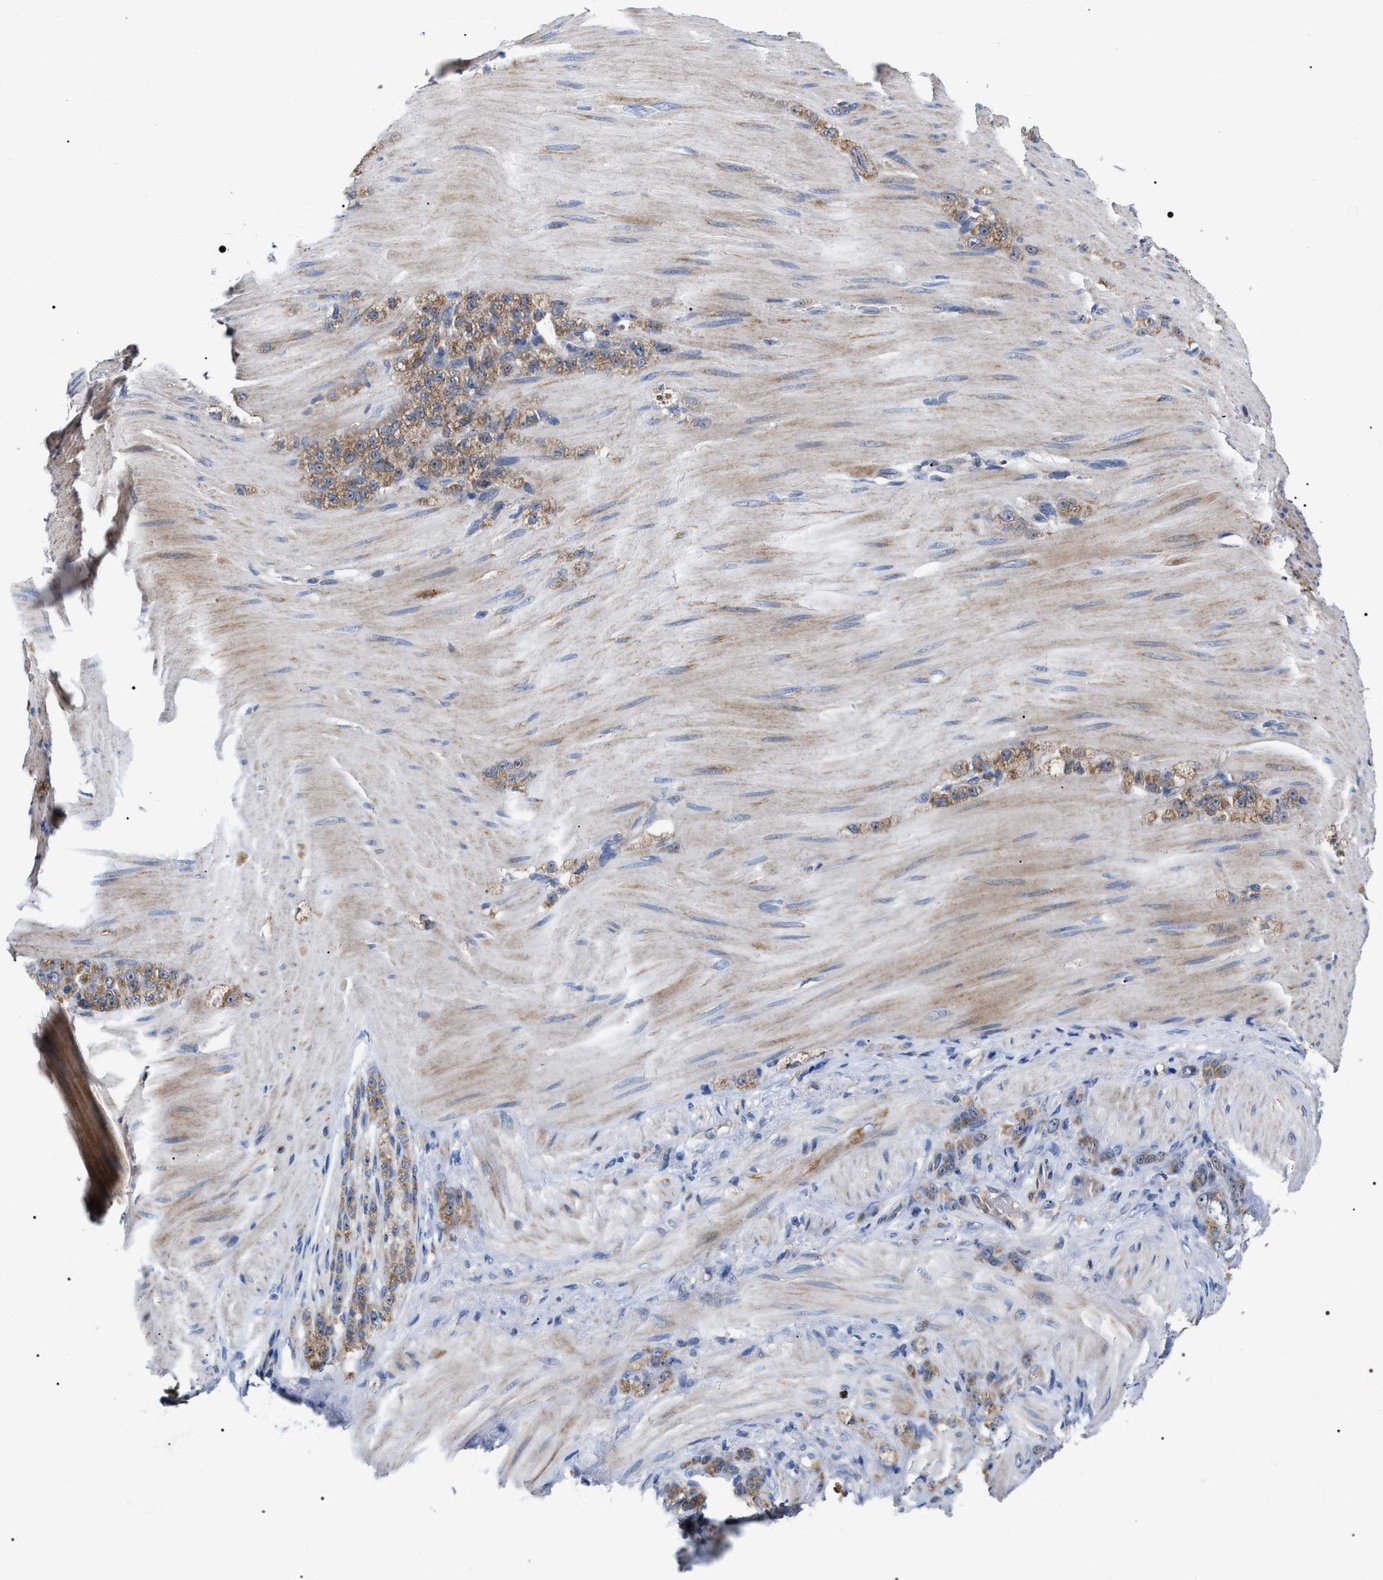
{"staining": {"intensity": "moderate", "quantity": ">75%", "location": "cytoplasmic/membranous"}, "tissue": "stomach cancer", "cell_type": "Tumor cells", "image_type": "cancer", "snomed": [{"axis": "morphology", "description": "Normal tissue, NOS"}, {"axis": "morphology", "description": "Adenocarcinoma, NOS"}, {"axis": "topography", "description": "Stomach"}], "caption": "A medium amount of moderate cytoplasmic/membranous expression is identified in approximately >75% of tumor cells in stomach adenocarcinoma tissue.", "gene": "MACC1", "patient": {"sex": "male", "age": 82}}